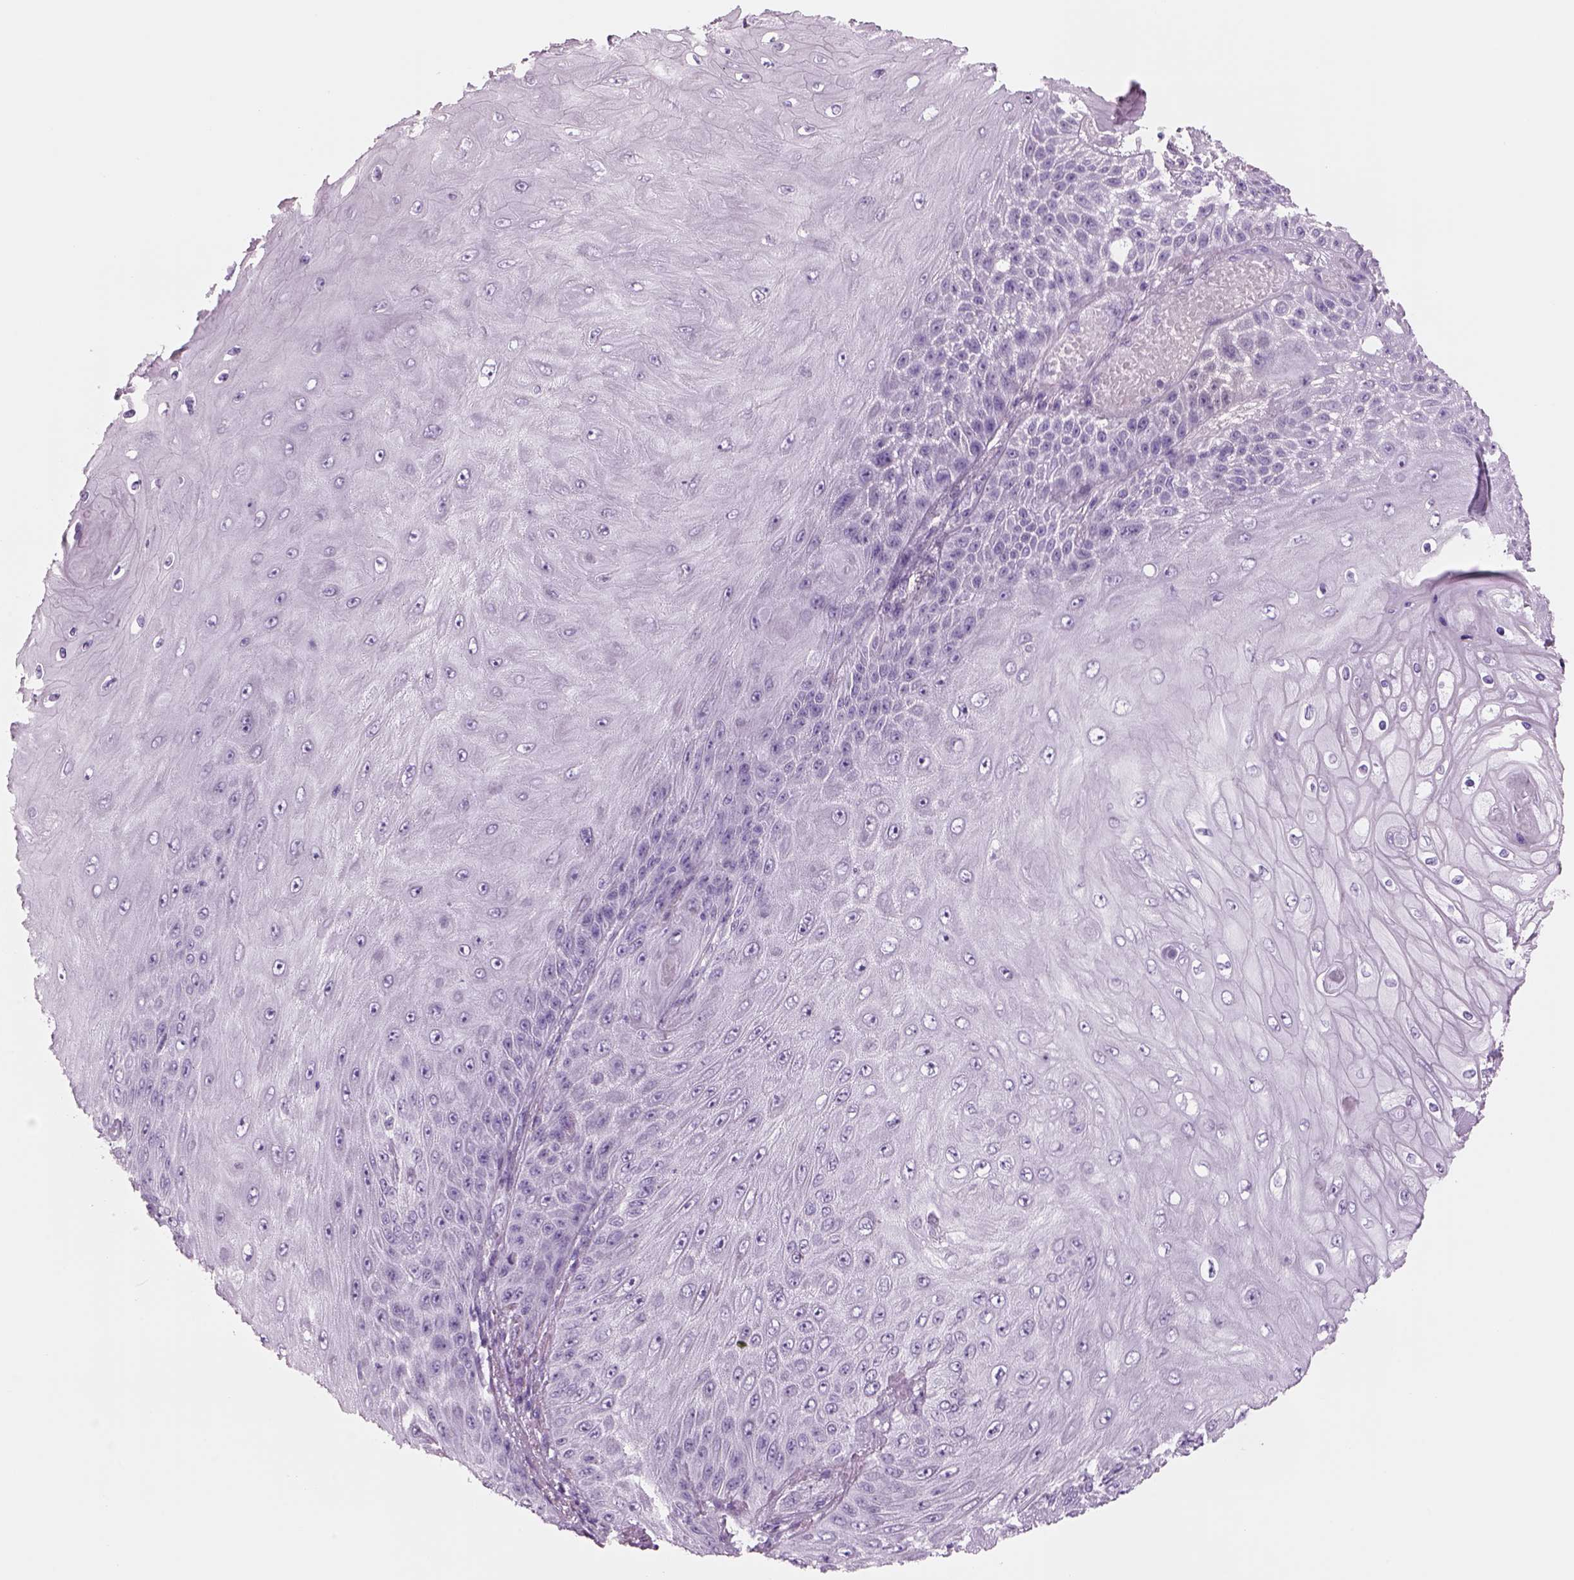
{"staining": {"intensity": "negative", "quantity": "none", "location": "none"}, "tissue": "skin cancer", "cell_type": "Tumor cells", "image_type": "cancer", "snomed": [{"axis": "morphology", "description": "Squamous cell carcinoma, NOS"}, {"axis": "topography", "description": "Skin"}], "caption": "Immunohistochemistry (IHC) of skin cancer (squamous cell carcinoma) displays no expression in tumor cells.", "gene": "RHO", "patient": {"sex": "male", "age": 62}}